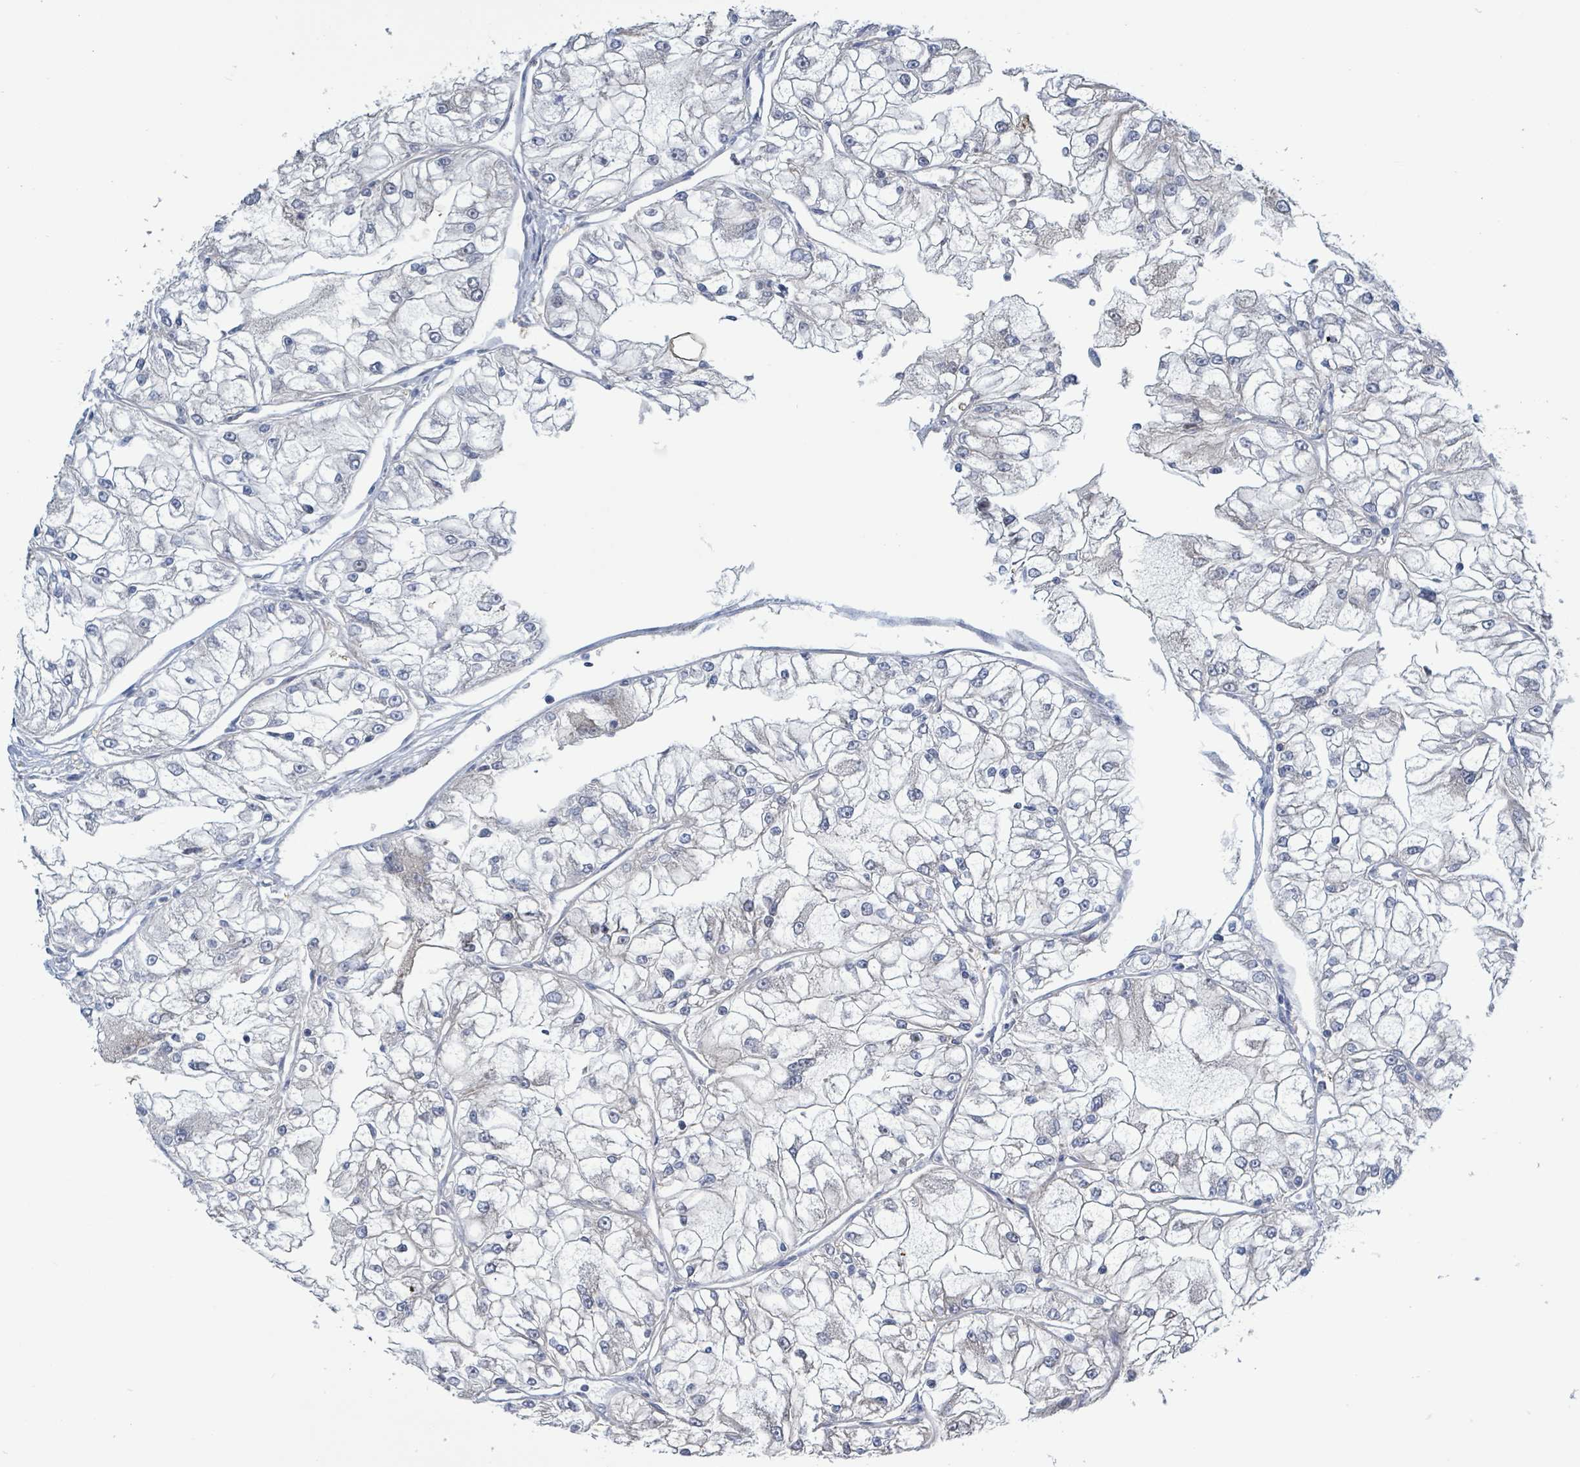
{"staining": {"intensity": "negative", "quantity": "none", "location": "none"}, "tissue": "renal cancer", "cell_type": "Tumor cells", "image_type": "cancer", "snomed": [{"axis": "morphology", "description": "Adenocarcinoma, NOS"}, {"axis": "topography", "description": "Kidney"}], "caption": "The immunohistochemistry histopathology image has no significant expression in tumor cells of renal cancer (adenocarcinoma) tissue.", "gene": "DGKZ", "patient": {"sex": "female", "age": 72}}